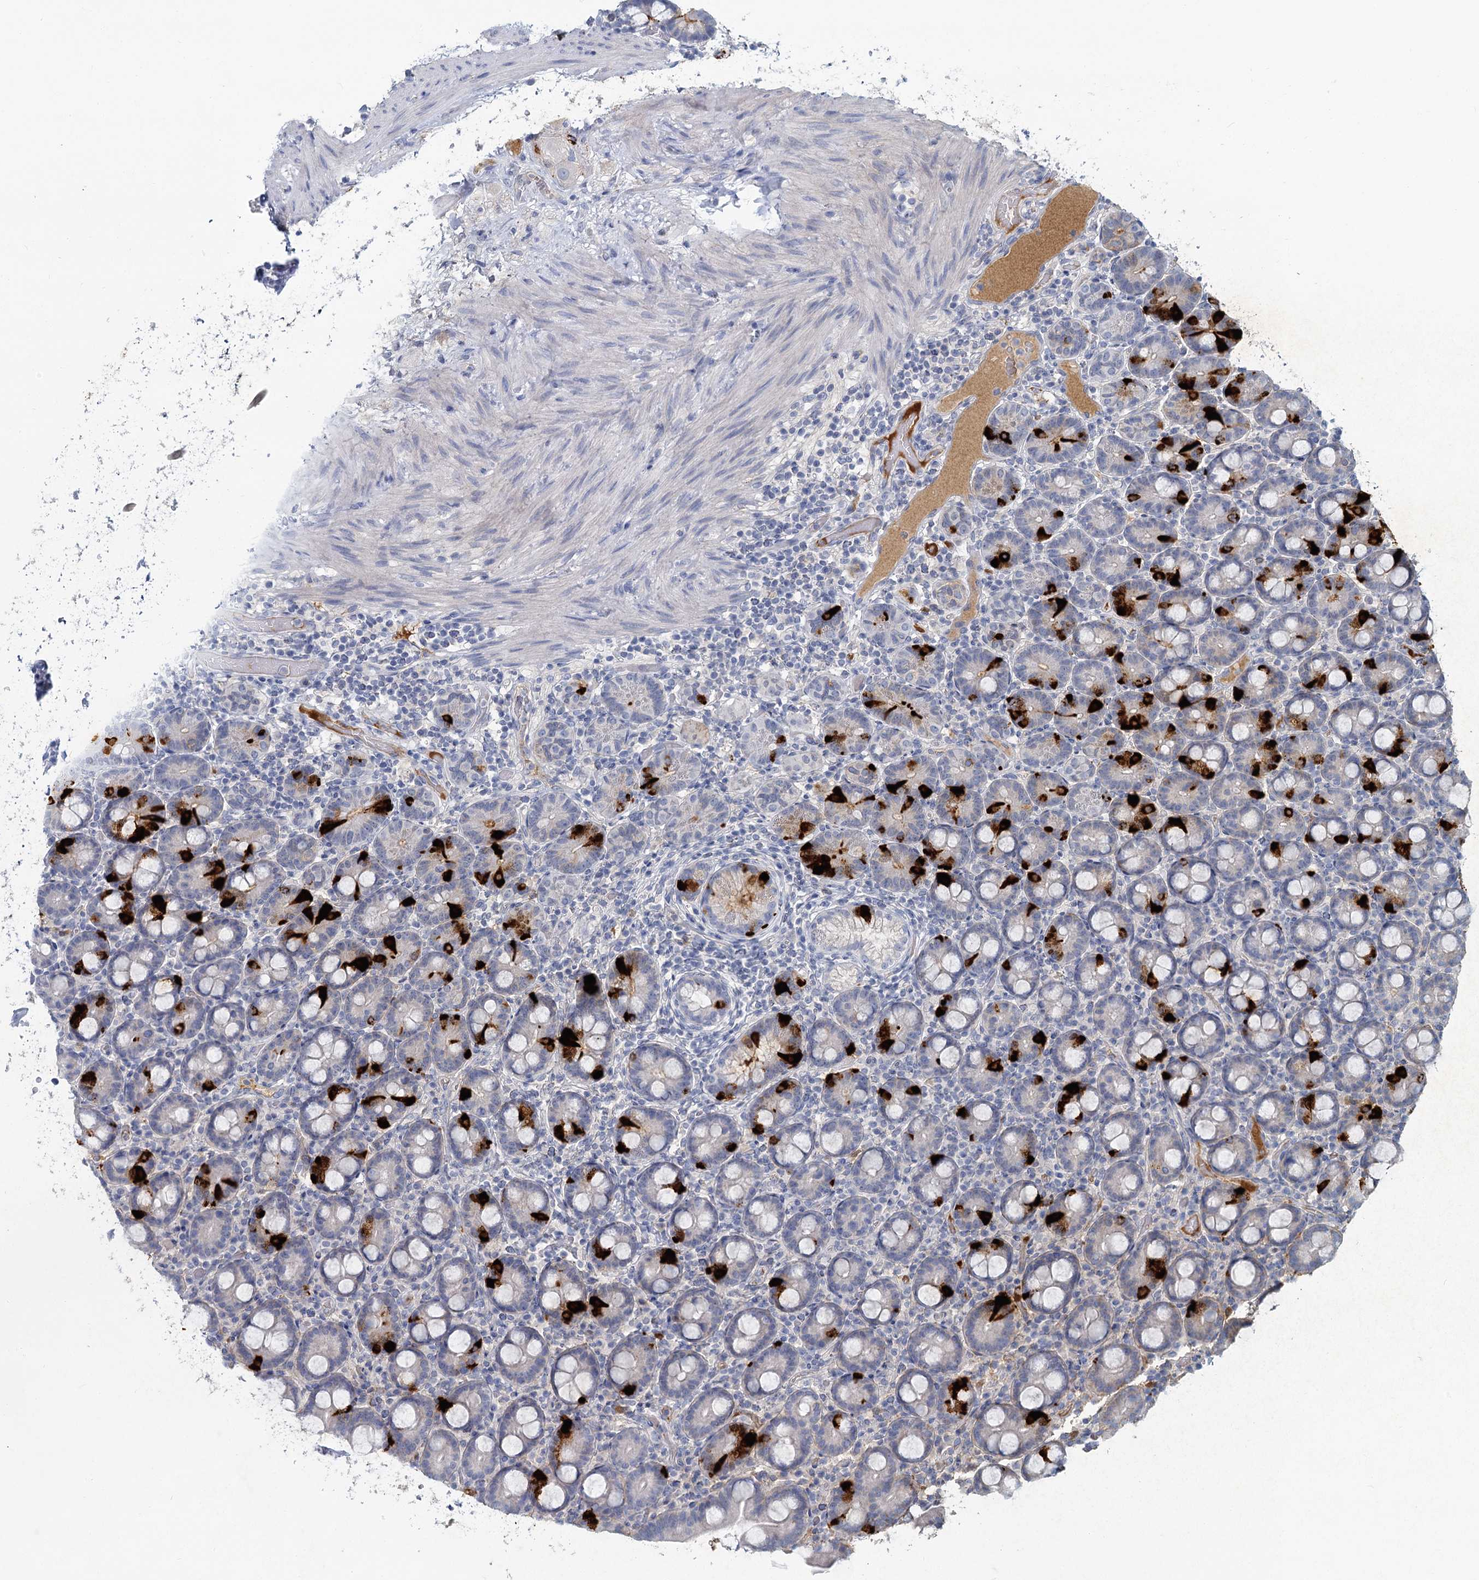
{"staining": {"intensity": "strong", "quantity": "<25%", "location": "cytoplasmic/membranous"}, "tissue": "duodenum", "cell_type": "Glandular cells", "image_type": "normal", "snomed": [{"axis": "morphology", "description": "Normal tissue, NOS"}, {"axis": "topography", "description": "Duodenum"}], "caption": "An image of duodenum stained for a protein demonstrates strong cytoplasmic/membranous brown staining in glandular cells.", "gene": "CHGA", "patient": {"sex": "male", "age": 55}}